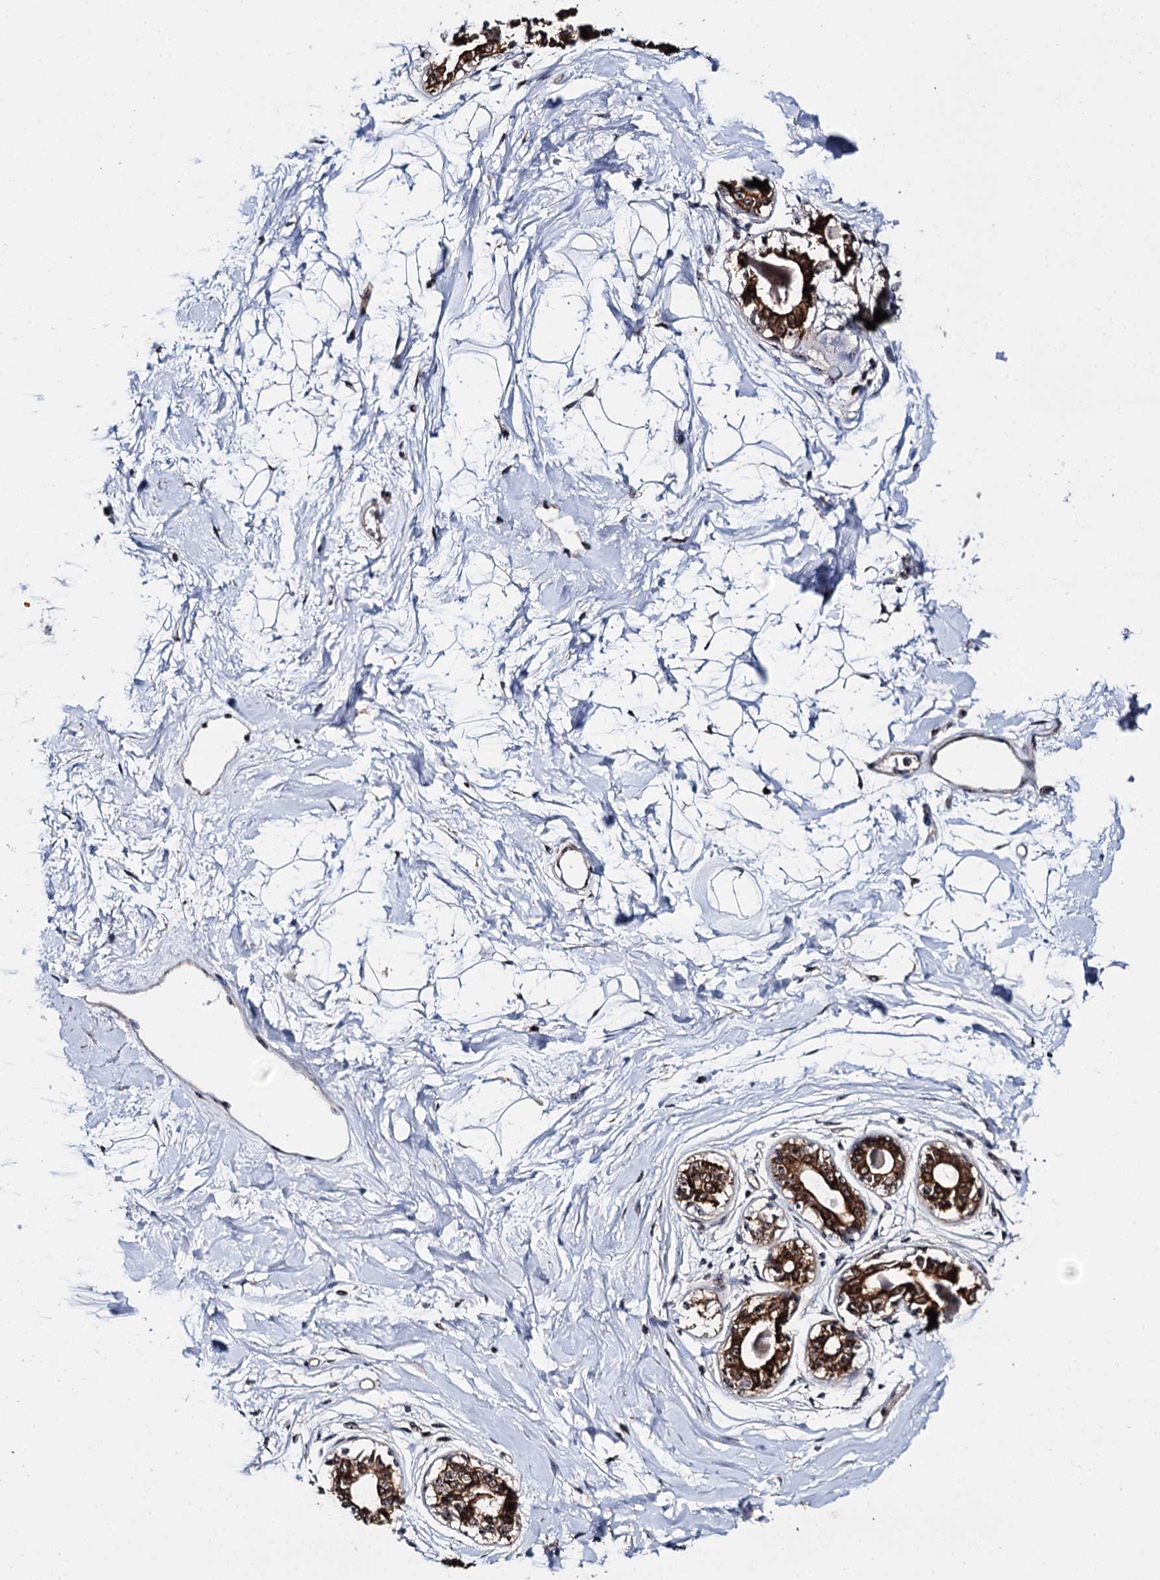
{"staining": {"intensity": "moderate", "quantity": ">75%", "location": "nuclear"}, "tissue": "breast", "cell_type": "Adipocytes", "image_type": "normal", "snomed": [{"axis": "morphology", "description": "Normal tissue, NOS"}, {"axis": "topography", "description": "Breast"}], "caption": "Immunohistochemical staining of normal human breast demonstrates moderate nuclear protein positivity in approximately >75% of adipocytes.", "gene": "SUPT20H", "patient": {"sex": "female", "age": 45}}